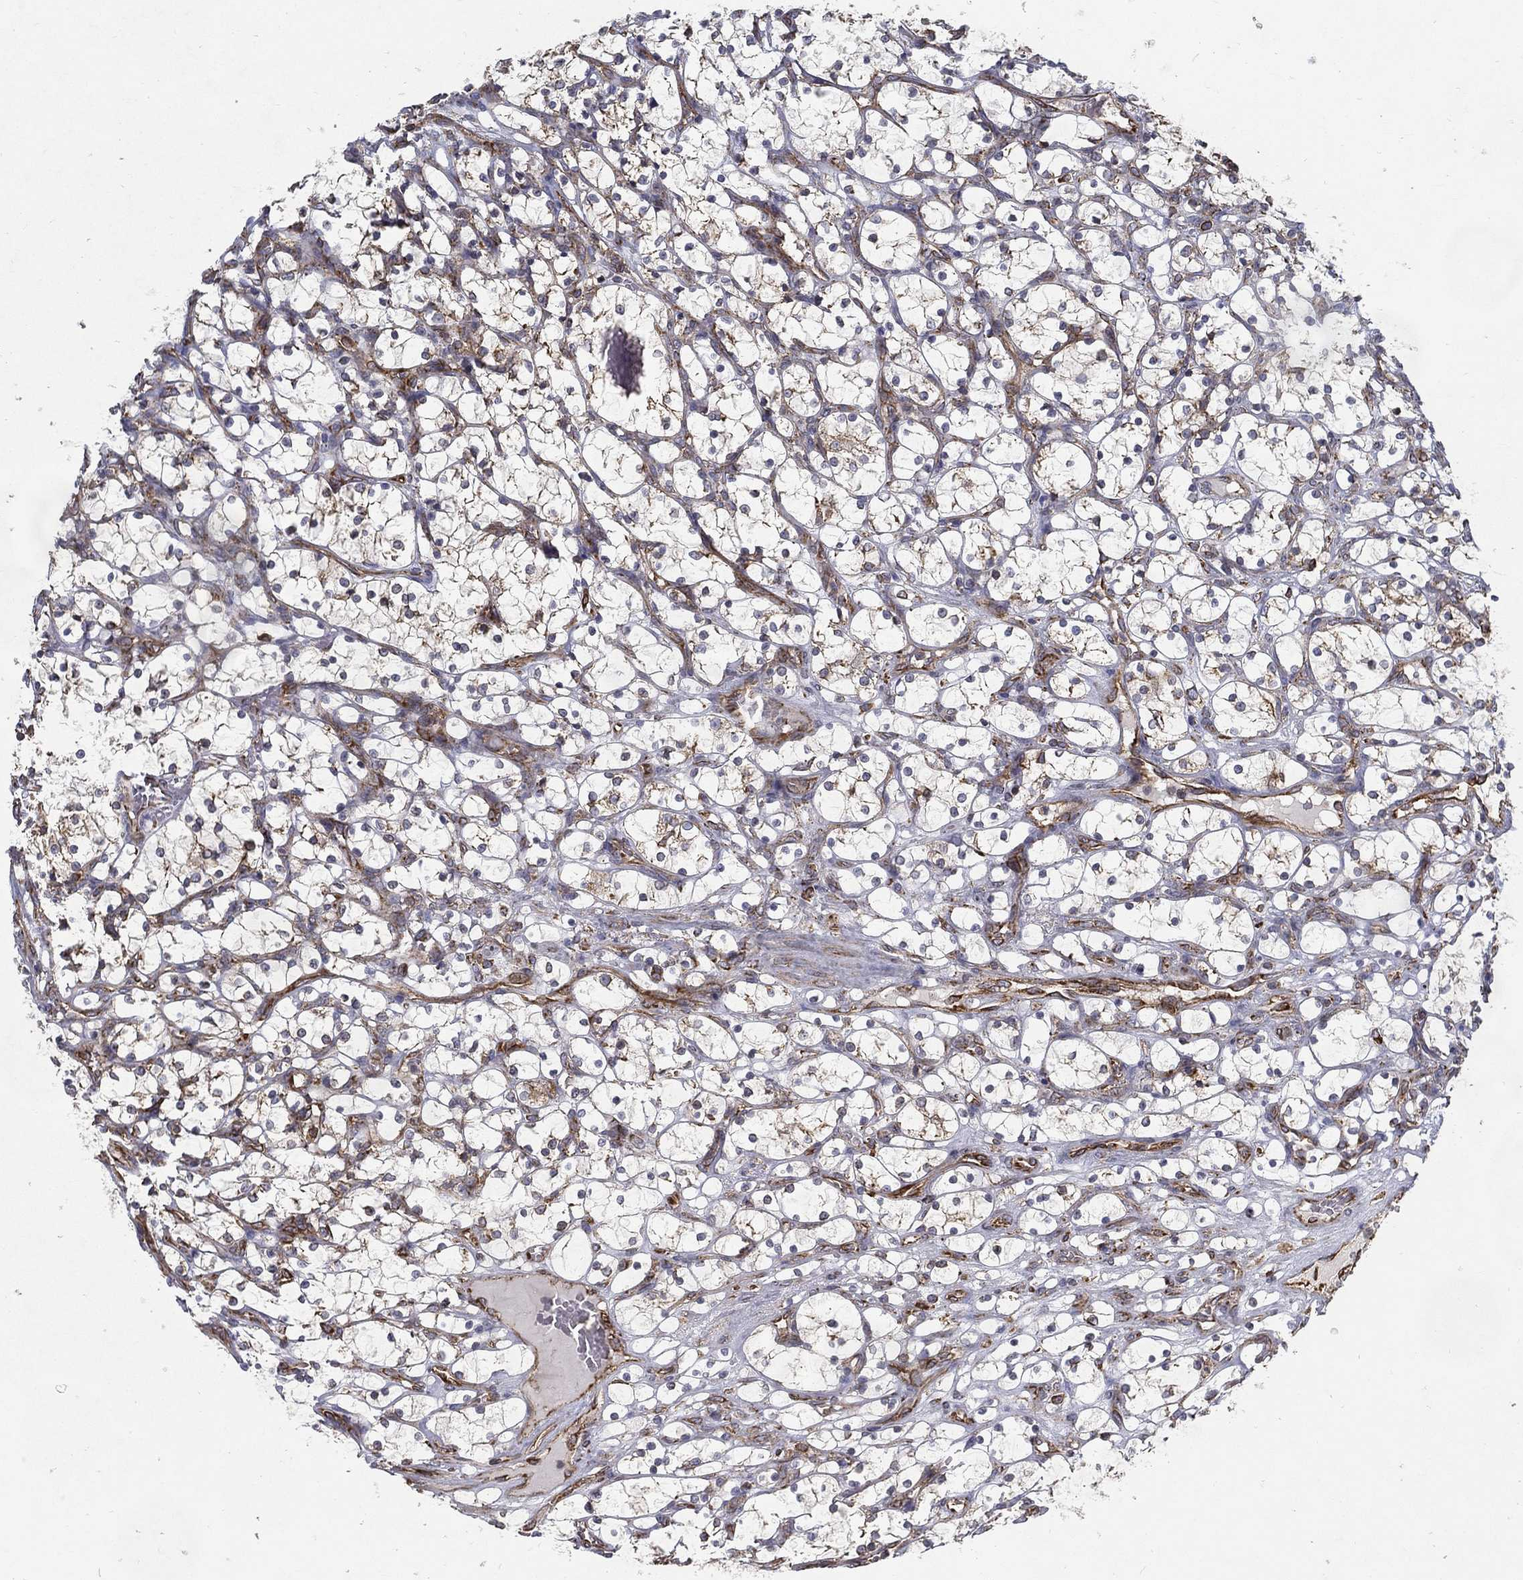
{"staining": {"intensity": "moderate", "quantity": "<25%", "location": "cytoplasmic/membranous"}, "tissue": "renal cancer", "cell_type": "Tumor cells", "image_type": "cancer", "snomed": [{"axis": "morphology", "description": "Adenocarcinoma, NOS"}, {"axis": "topography", "description": "Kidney"}], "caption": "Approximately <25% of tumor cells in renal cancer (adenocarcinoma) reveal moderate cytoplasmic/membranous protein positivity as visualized by brown immunohistochemical staining.", "gene": "MT-CYB", "patient": {"sex": "female", "age": 69}}